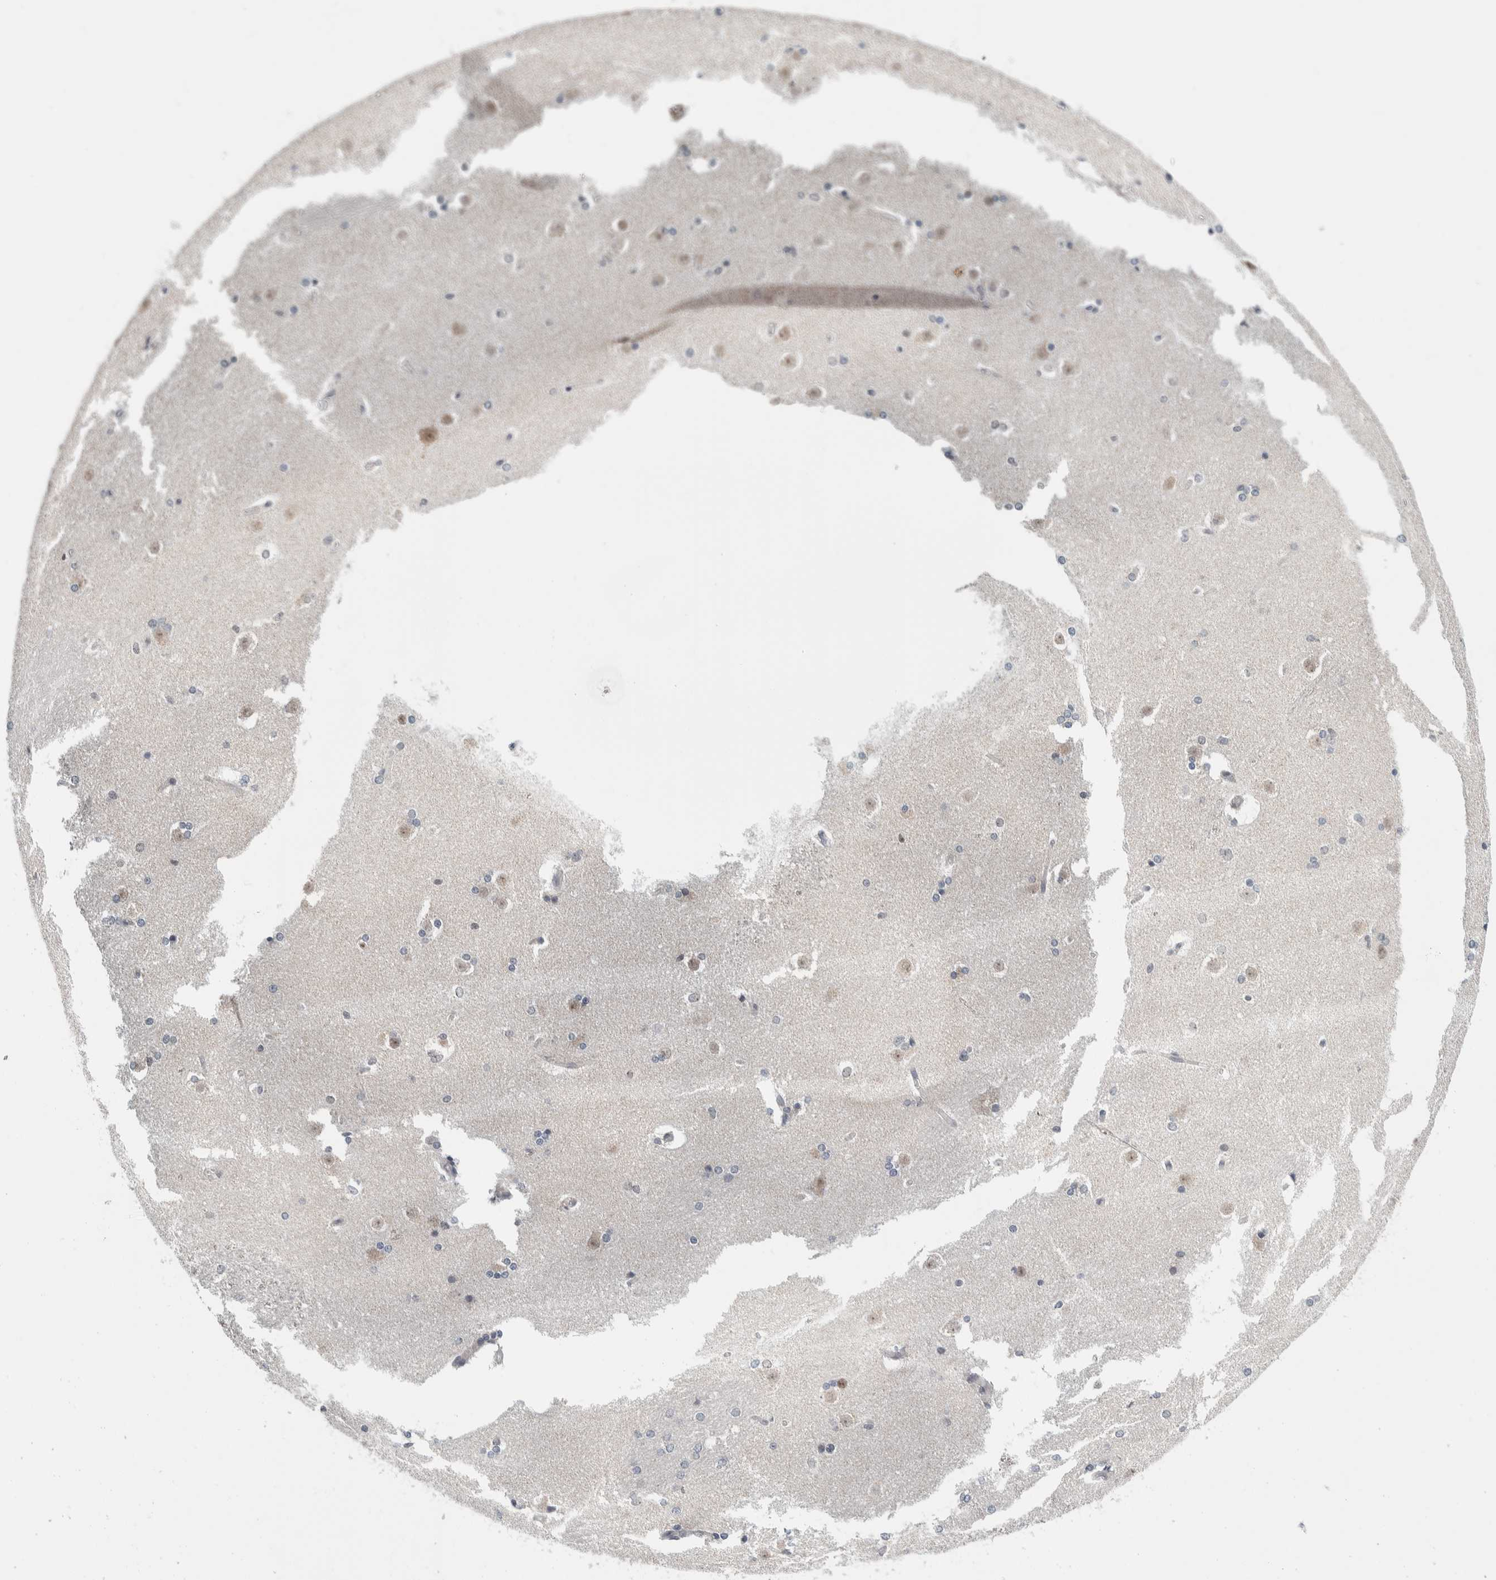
{"staining": {"intensity": "negative", "quantity": "none", "location": "none"}, "tissue": "caudate", "cell_type": "Glial cells", "image_type": "normal", "snomed": [{"axis": "morphology", "description": "Normal tissue, NOS"}, {"axis": "topography", "description": "Lateral ventricle wall"}], "caption": "The photomicrograph reveals no staining of glial cells in normal caudate.", "gene": "NEUROD1", "patient": {"sex": "female", "age": 19}}